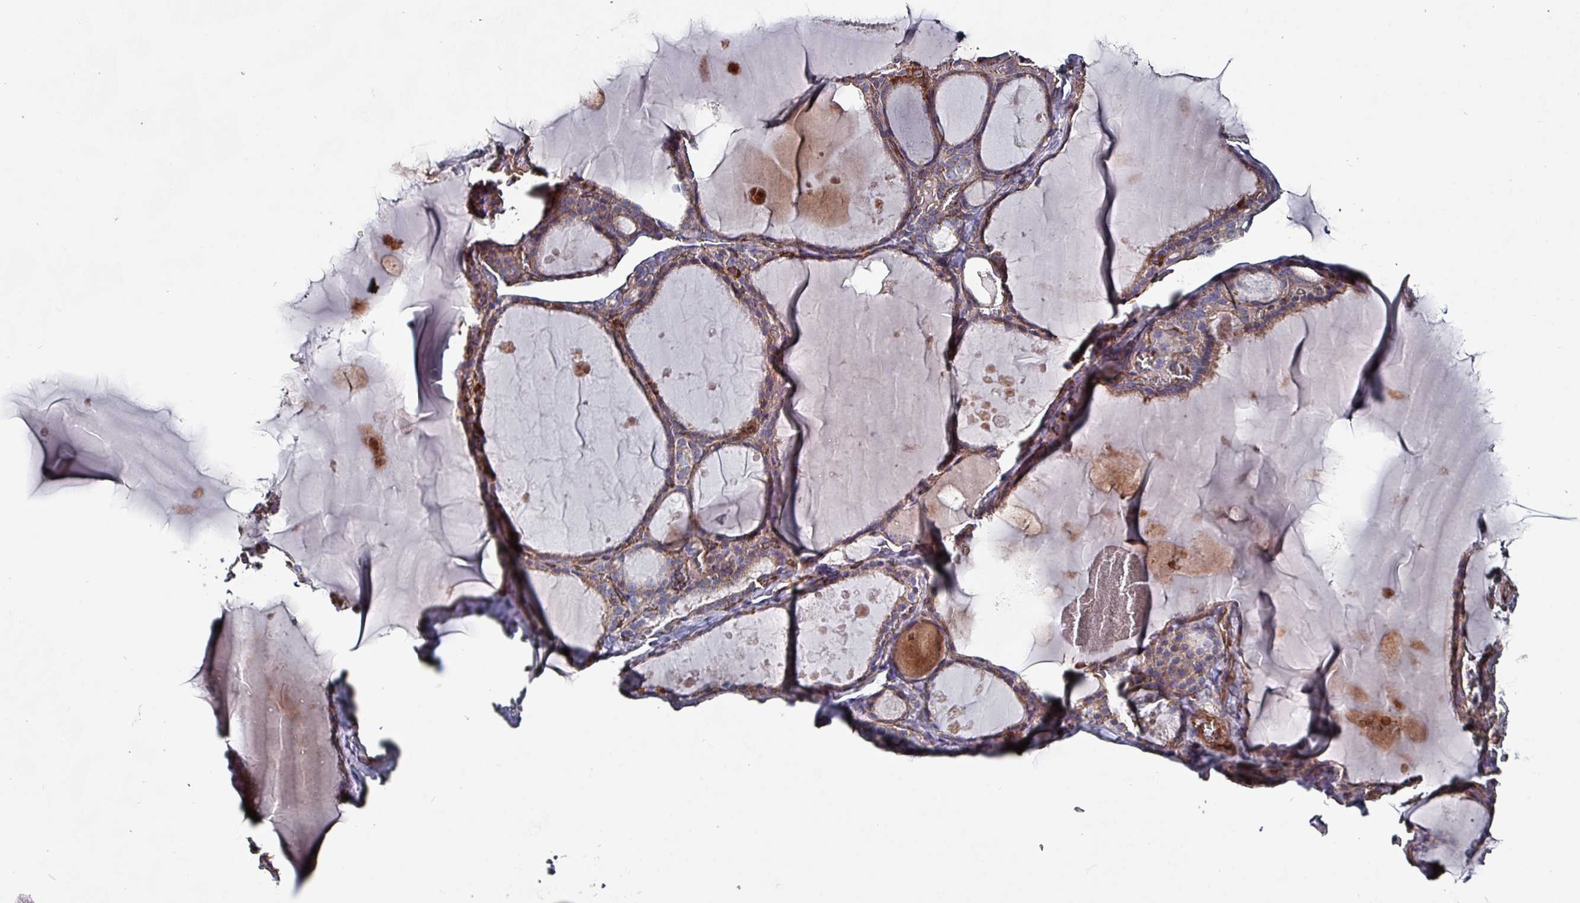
{"staining": {"intensity": "moderate", "quantity": ">75%", "location": "cytoplasmic/membranous"}, "tissue": "thyroid gland", "cell_type": "Glandular cells", "image_type": "normal", "snomed": [{"axis": "morphology", "description": "Normal tissue, NOS"}, {"axis": "topography", "description": "Thyroid gland"}], "caption": "About >75% of glandular cells in benign thyroid gland show moderate cytoplasmic/membranous protein positivity as visualized by brown immunohistochemical staining.", "gene": "ANO10", "patient": {"sex": "male", "age": 56}}